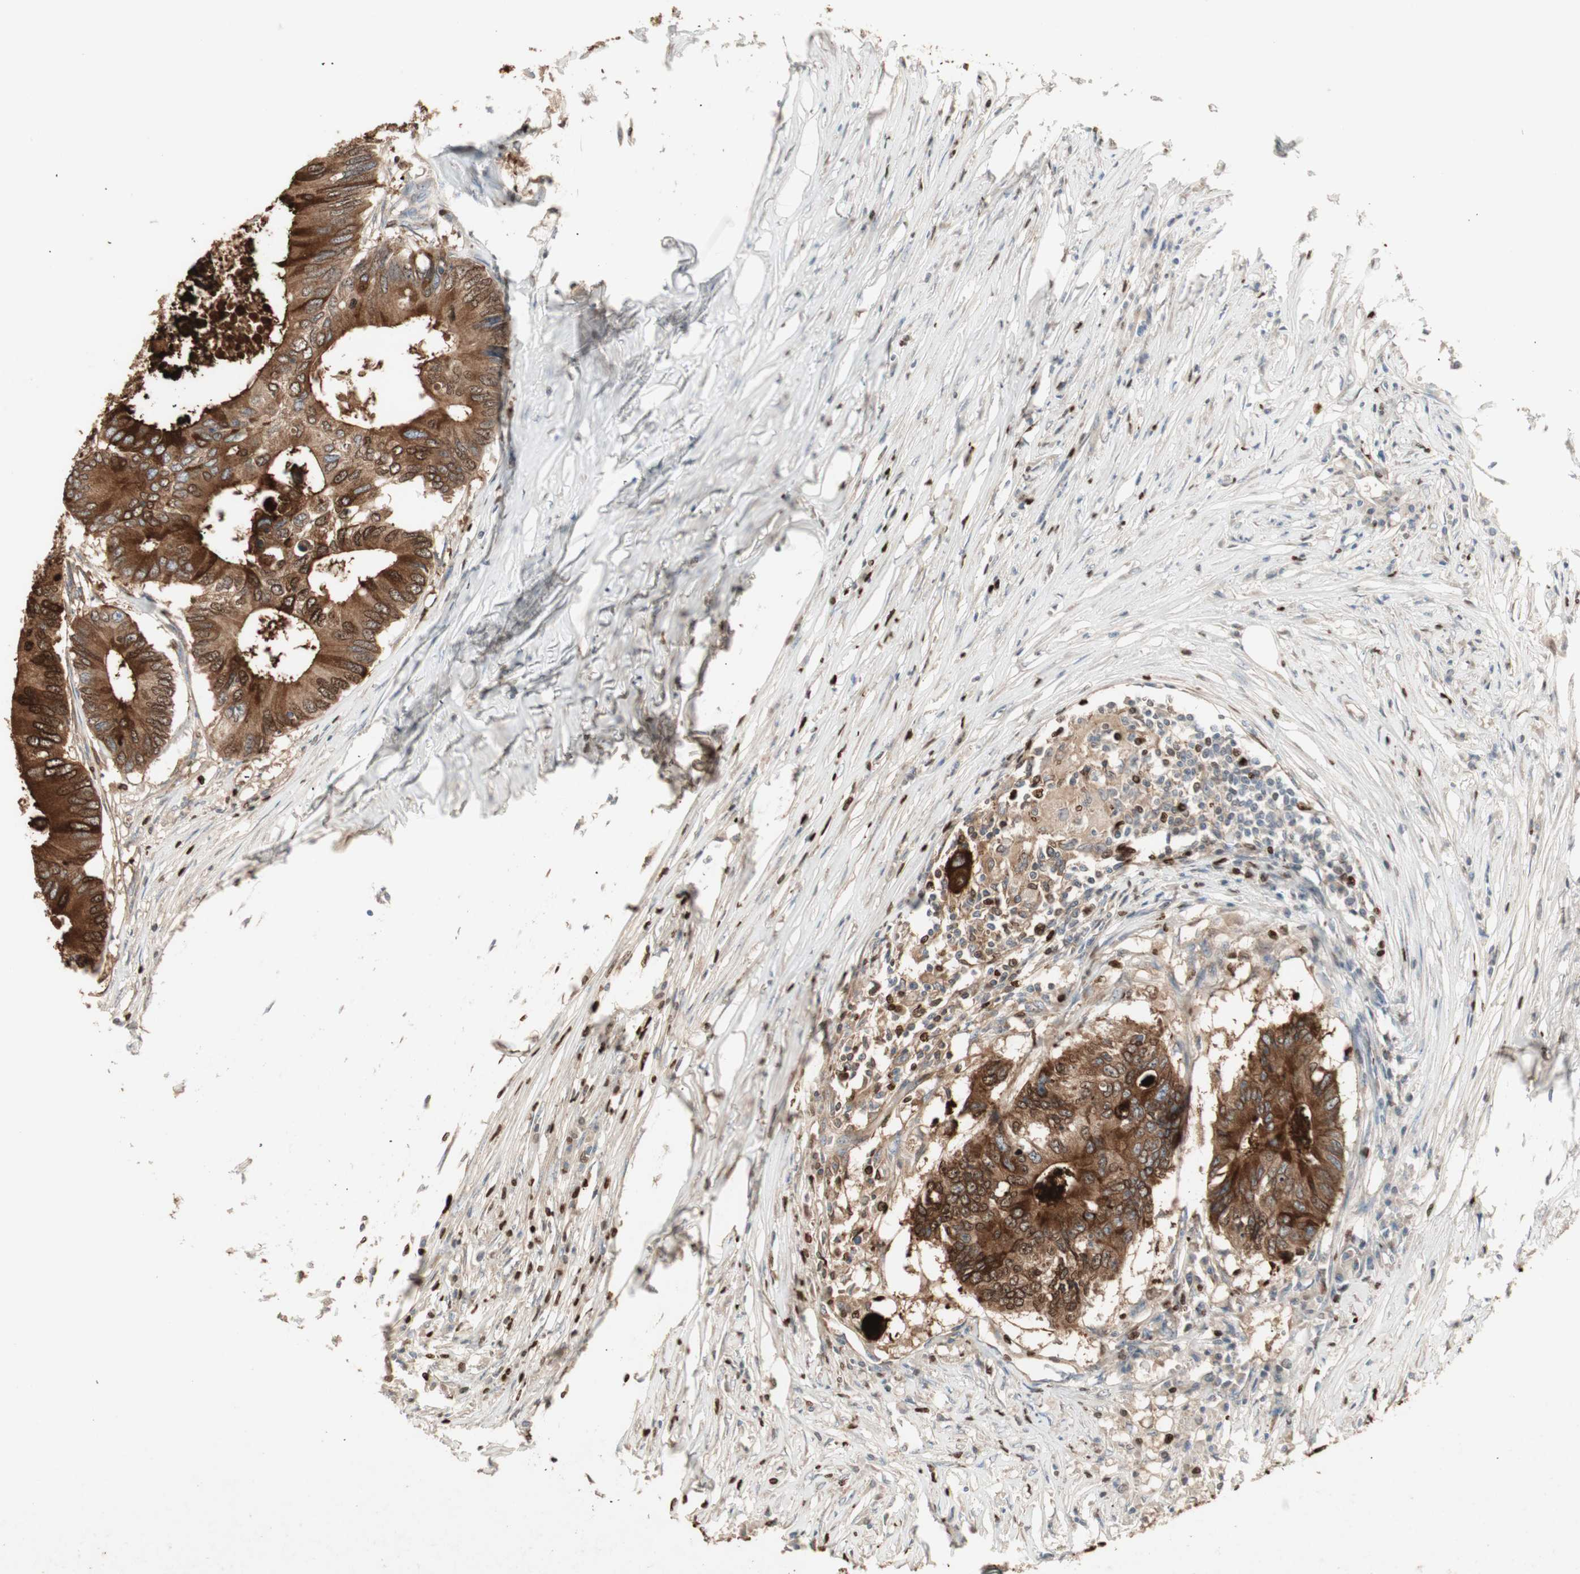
{"staining": {"intensity": "strong", "quantity": ">75%", "location": "cytoplasmic/membranous"}, "tissue": "colorectal cancer", "cell_type": "Tumor cells", "image_type": "cancer", "snomed": [{"axis": "morphology", "description": "Adenocarcinoma, NOS"}, {"axis": "topography", "description": "Colon"}], "caption": "Immunohistochemistry (IHC) (DAB (3,3'-diaminobenzidine)) staining of colorectal cancer shows strong cytoplasmic/membranous protein staining in approximately >75% of tumor cells. Using DAB (3,3'-diaminobenzidine) (brown) and hematoxylin (blue) stains, captured at high magnification using brightfield microscopy.", "gene": "TASOR", "patient": {"sex": "male", "age": 71}}